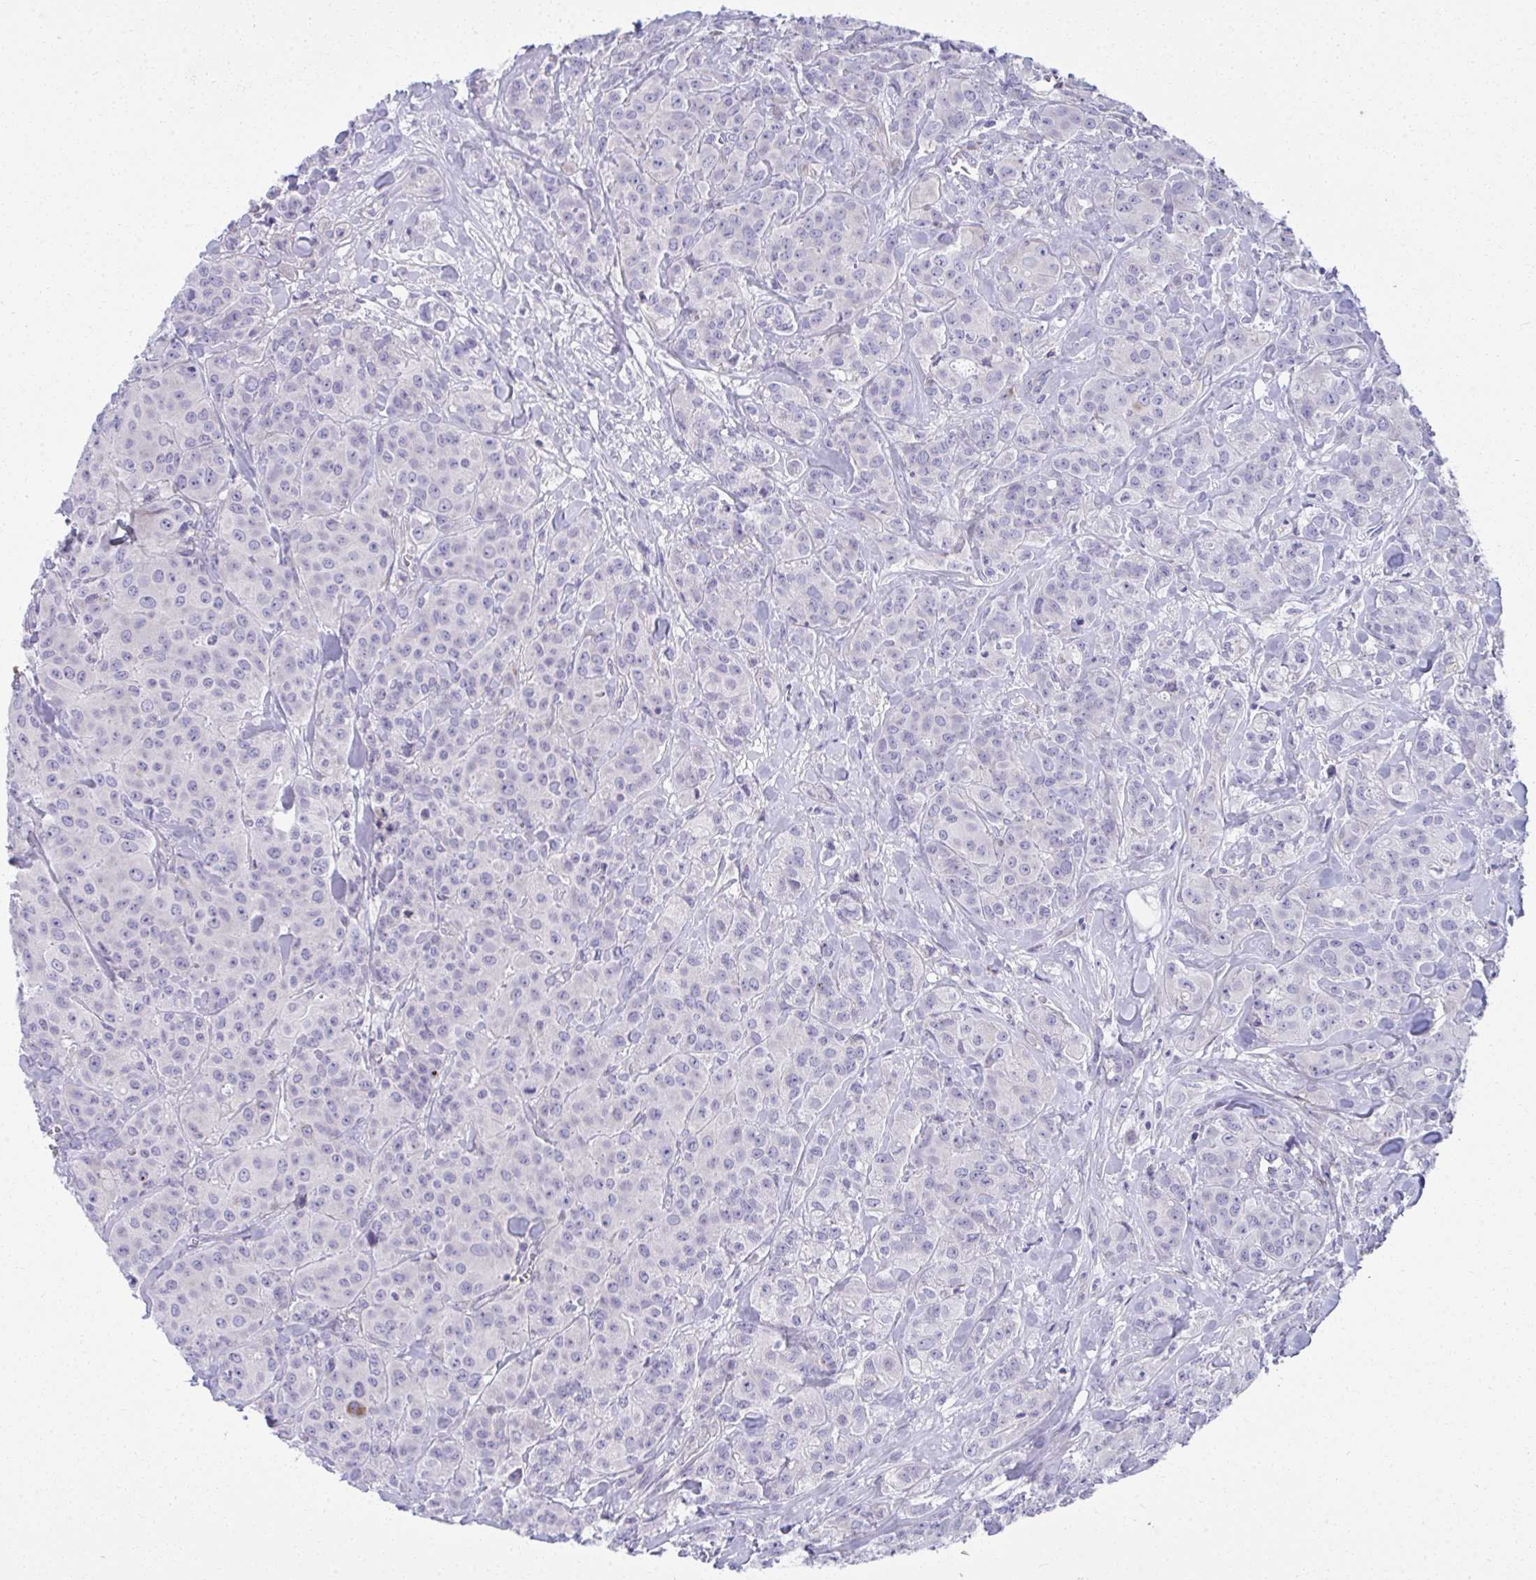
{"staining": {"intensity": "negative", "quantity": "none", "location": "none"}, "tissue": "breast cancer", "cell_type": "Tumor cells", "image_type": "cancer", "snomed": [{"axis": "morphology", "description": "Normal tissue, NOS"}, {"axis": "morphology", "description": "Duct carcinoma"}, {"axis": "topography", "description": "Breast"}], "caption": "High power microscopy image of an immunohistochemistry micrograph of breast cancer (infiltrating ductal carcinoma), revealing no significant positivity in tumor cells.", "gene": "FASLG", "patient": {"sex": "female", "age": 43}}